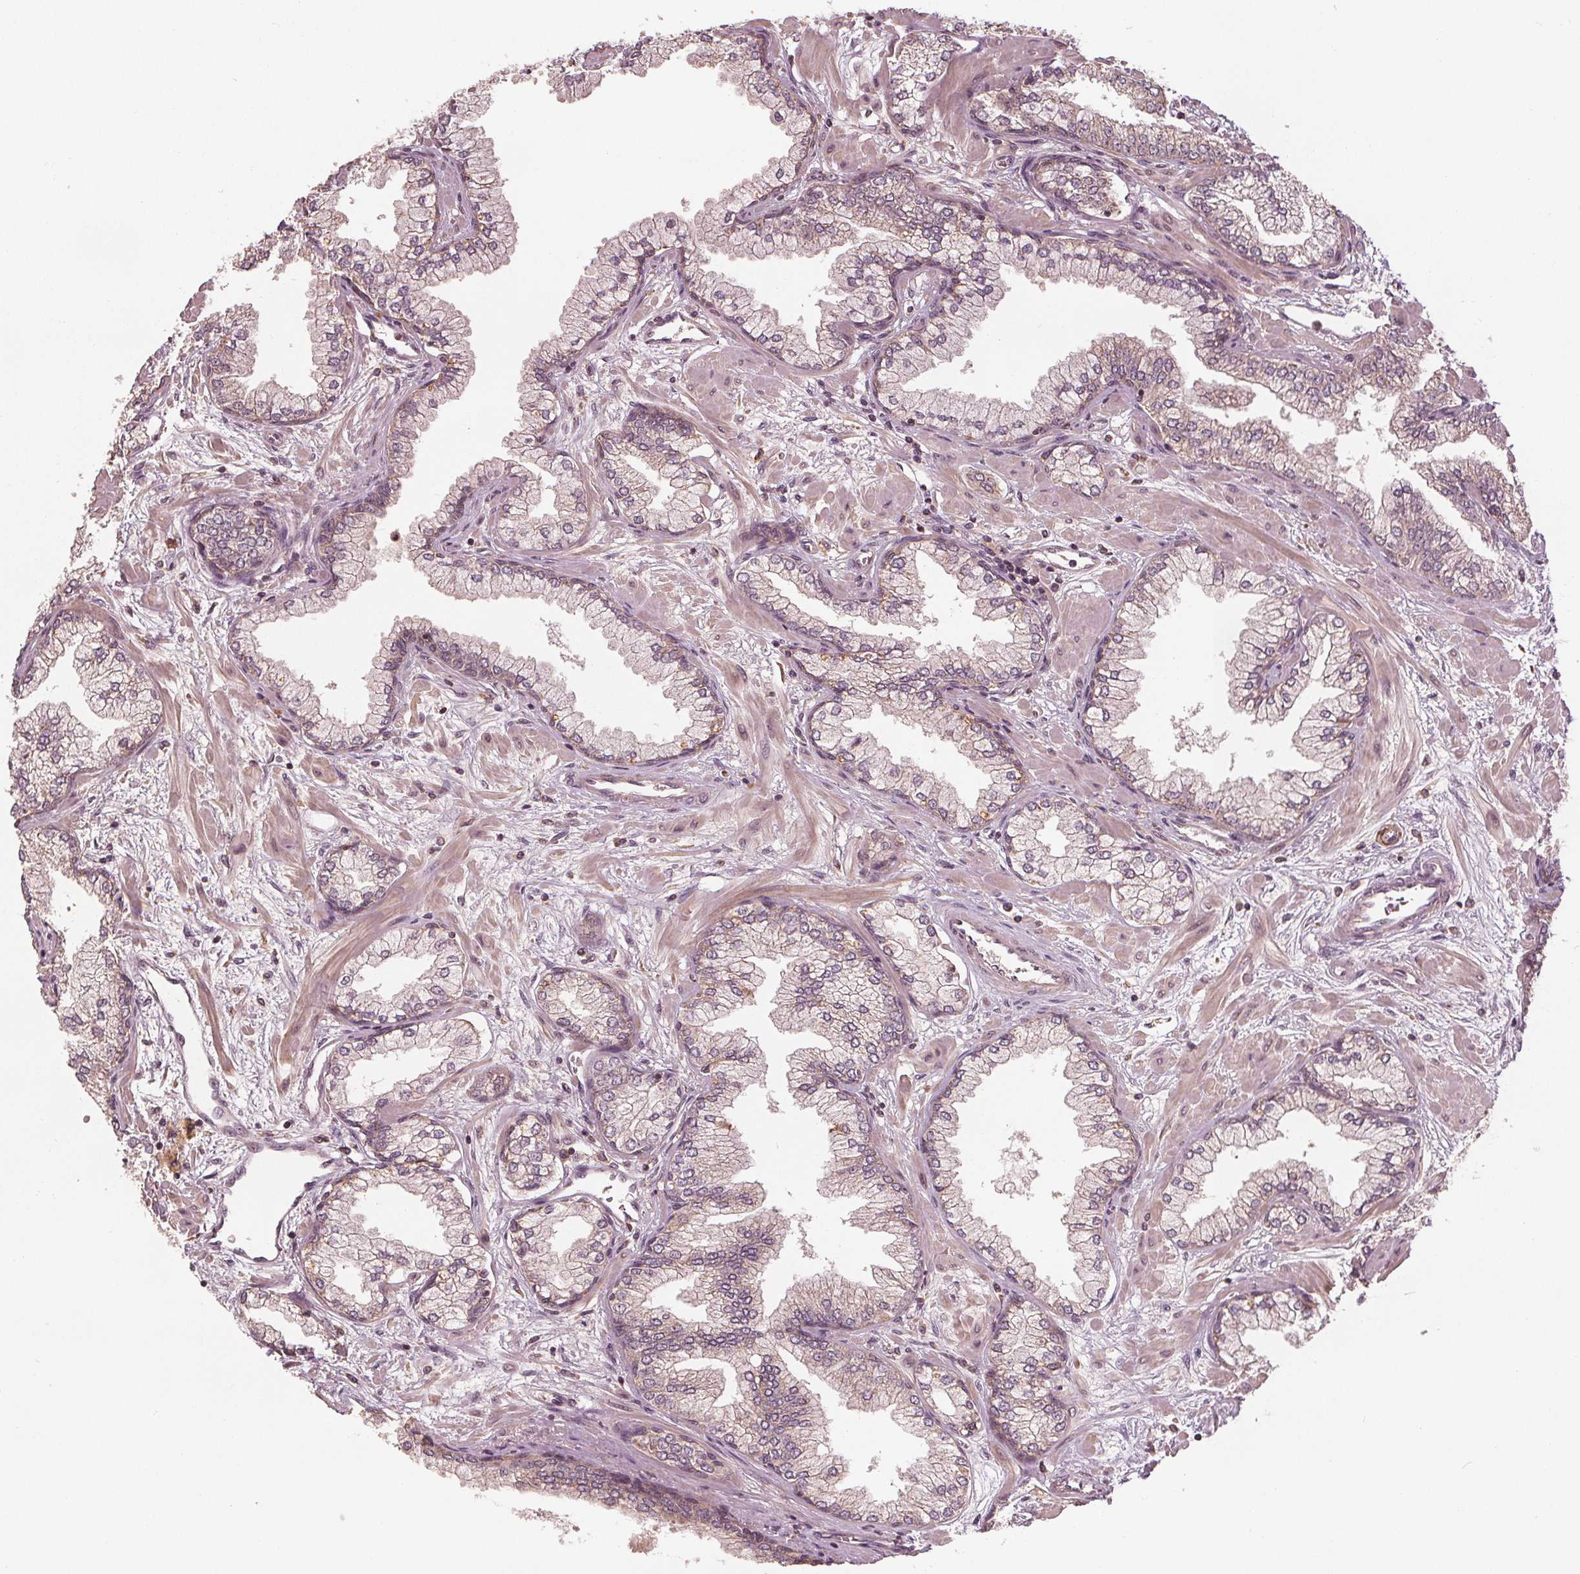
{"staining": {"intensity": "weak", "quantity": ">75%", "location": "cytoplasmic/membranous"}, "tissue": "prostate cancer", "cell_type": "Tumor cells", "image_type": "cancer", "snomed": [{"axis": "morphology", "description": "Adenocarcinoma, Low grade"}, {"axis": "topography", "description": "Prostate"}], "caption": "This is an image of immunohistochemistry staining of prostate cancer (adenocarcinoma (low-grade)), which shows weak positivity in the cytoplasmic/membranous of tumor cells.", "gene": "GNB2", "patient": {"sex": "male", "age": 55}}